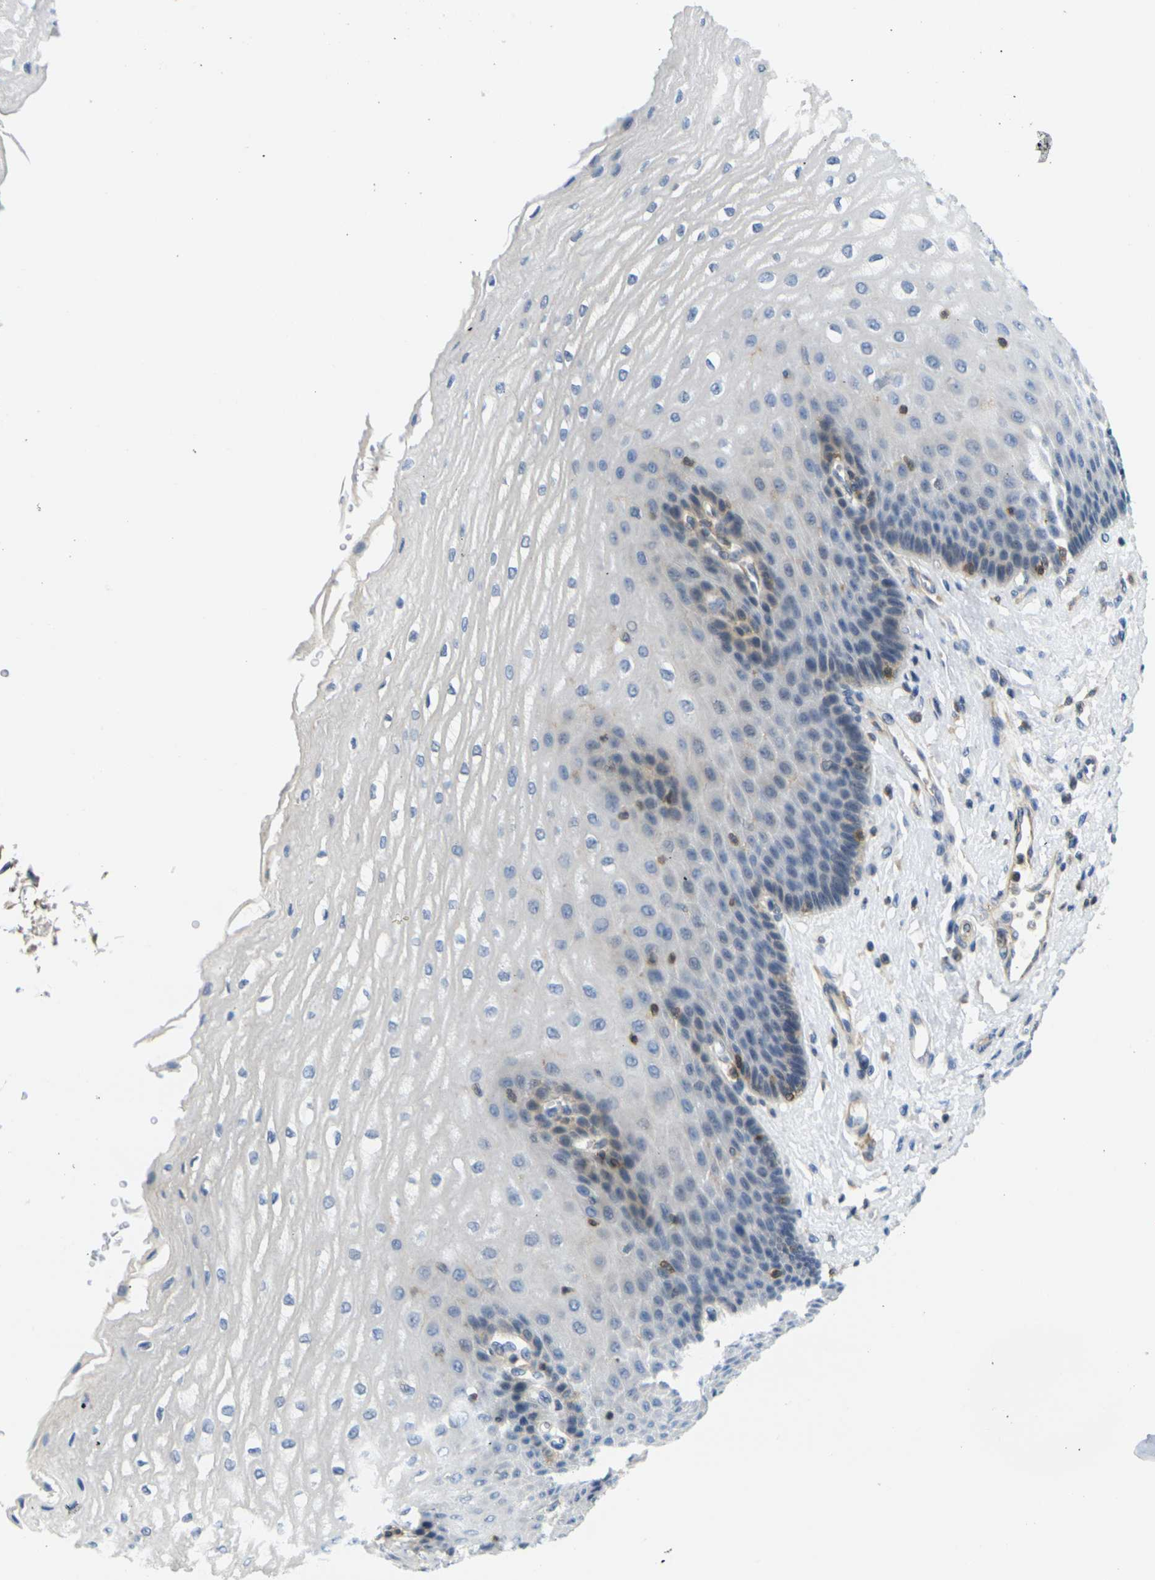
{"staining": {"intensity": "weak", "quantity": "<25%", "location": "cytoplasmic/membranous"}, "tissue": "esophagus", "cell_type": "Squamous epithelial cells", "image_type": "normal", "snomed": [{"axis": "morphology", "description": "Normal tissue, NOS"}, {"axis": "topography", "description": "Esophagus"}], "caption": "High power microscopy micrograph of an IHC image of normal esophagus, revealing no significant staining in squamous epithelial cells. Brightfield microscopy of IHC stained with DAB (brown) and hematoxylin (blue), captured at high magnification.", "gene": "LASP1", "patient": {"sex": "male", "age": 54}}